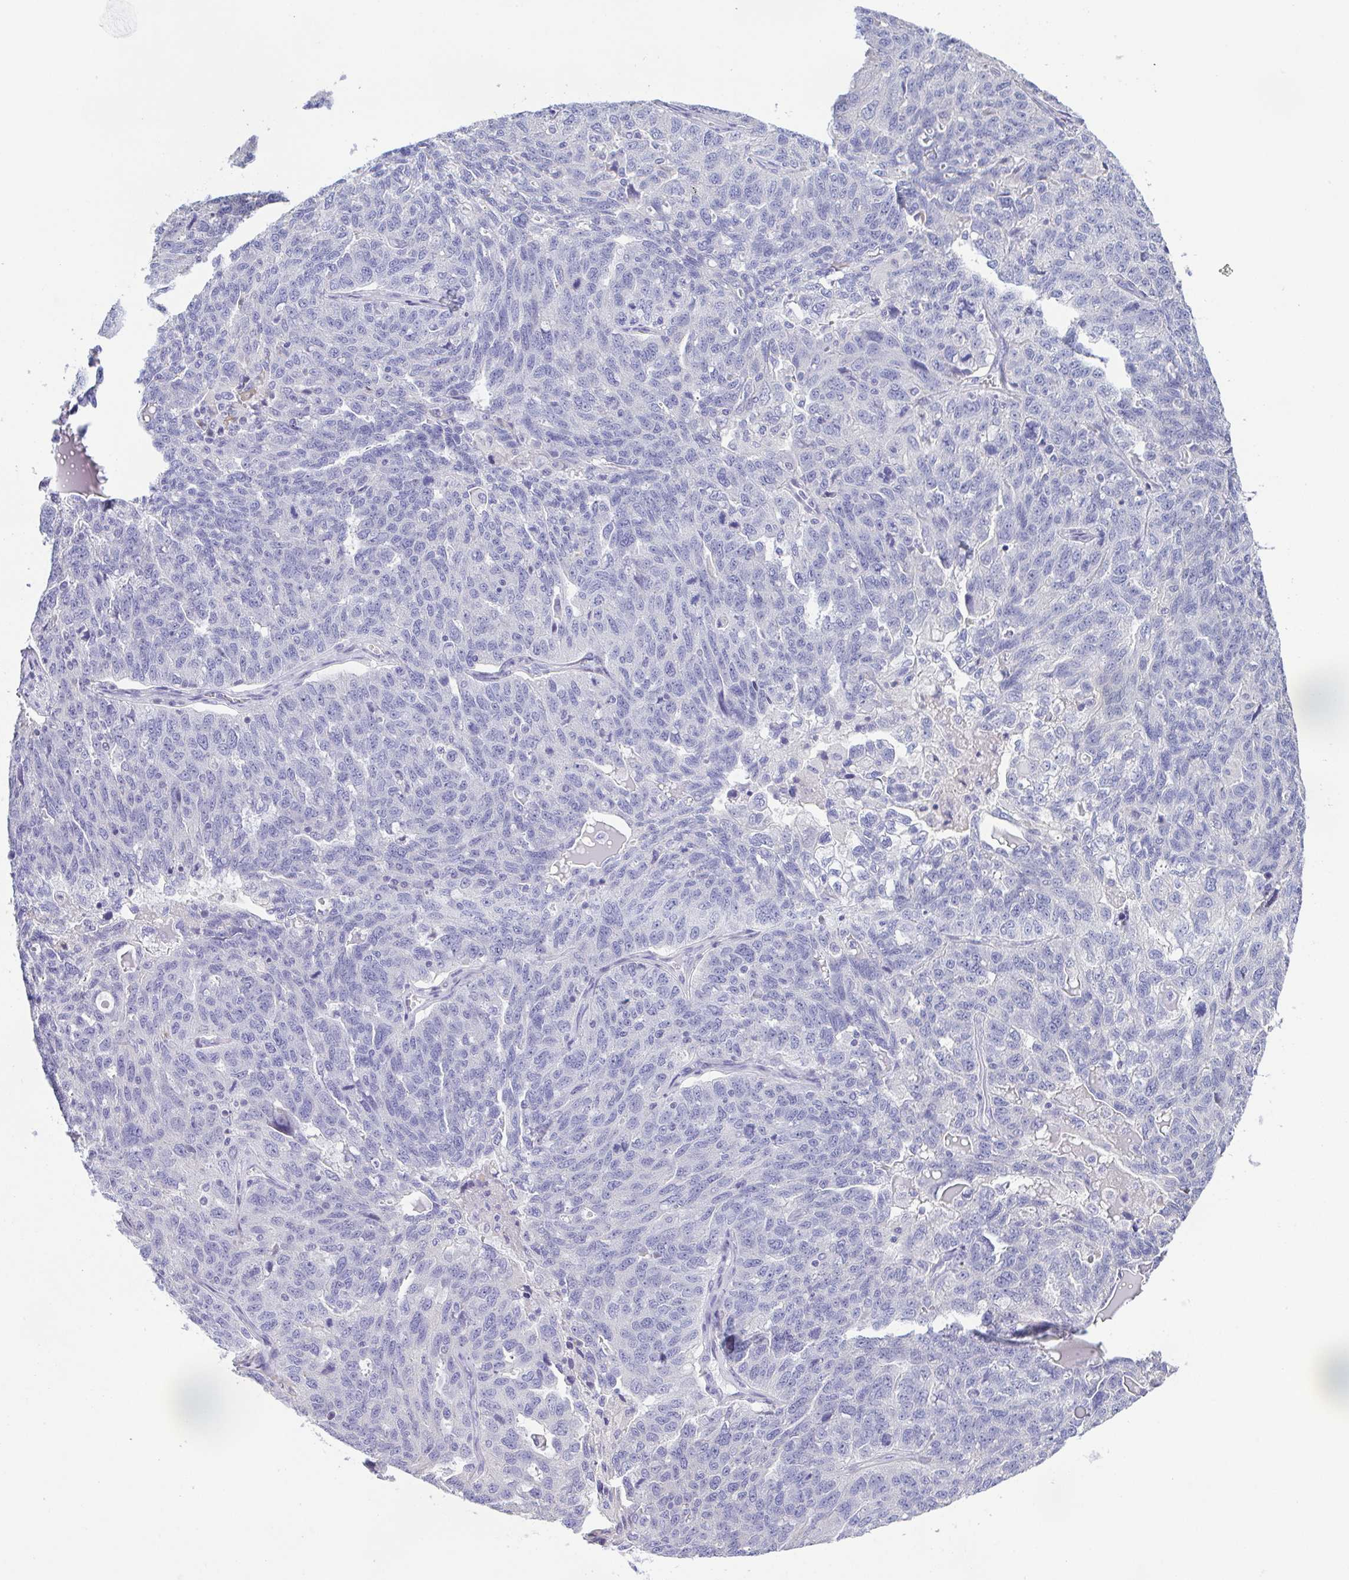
{"staining": {"intensity": "negative", "quantity": "none", "location": "none"}, "tissue": "ovarian cancer", "cell_type": "Tumor cells", "image_type": "cancer", "snomed": [{"axis": "morphology", "description": "Cystadenocarcinoma, serous, NOS"}, {"axis": "topography", "description": "Ovary"}], "caption": "Photomicrograph shows no protein expression in tumor cells of ovarian cancer tissue. (DAB immunohistochemistry with hematoxylin counter stain).", "gene": "PKDREJ", "patient": {"sex": "female", "age": 71}}